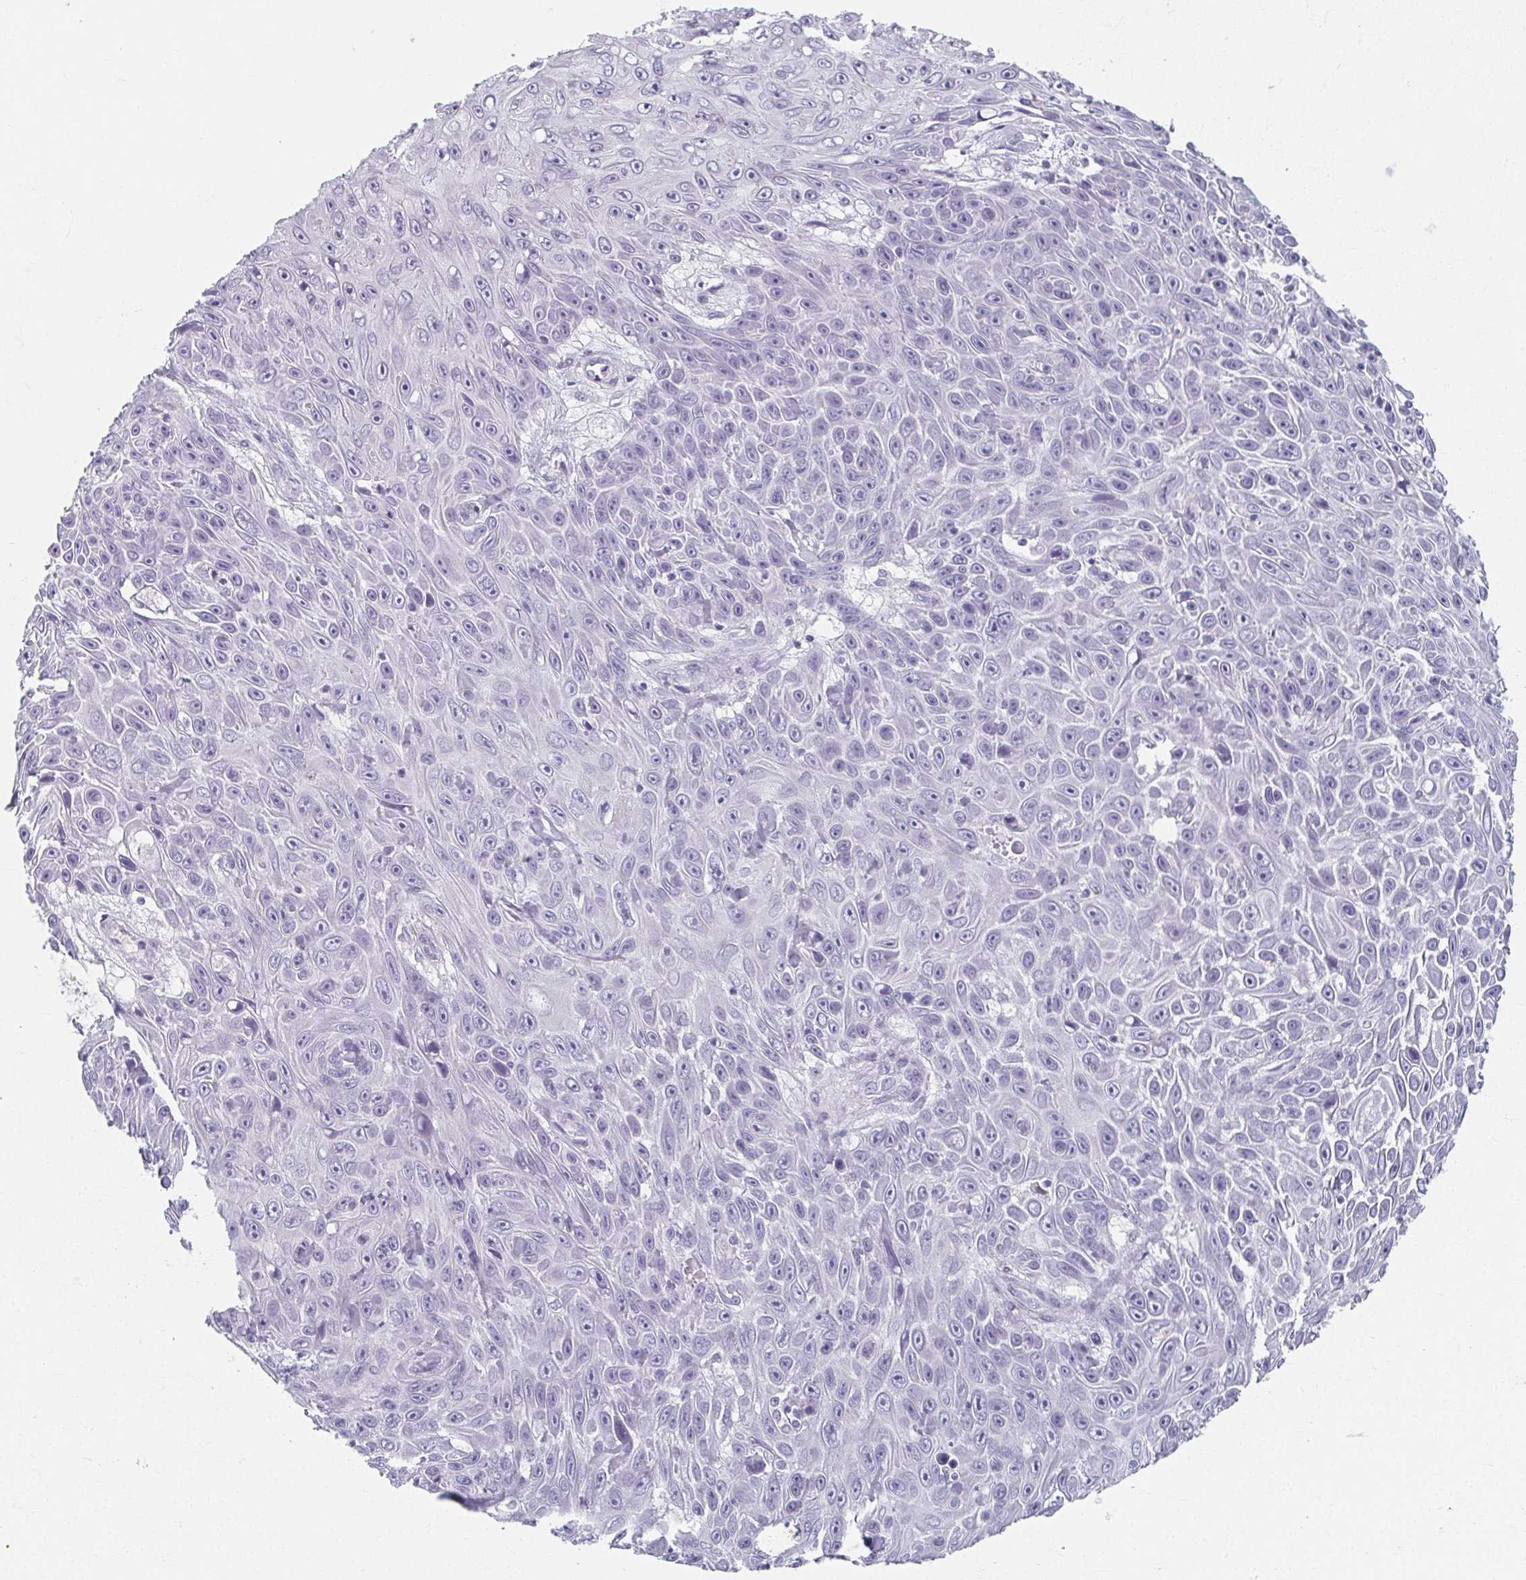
{"staining": {"intensity": "negative", "quantity": "none", "location": "none"}, "tissue": "skin cancer", "cell_type": "Tumor cells", "image_type": "cancer", "snomed": [{"axis": "morphology", "description": "Squamous cell carcinoma, NOS"}, {"axis": "topography", "description": "Skin"}], "caption": "Immunohistochemistry (IHC) of human skin cancer displays no expression in tumor cells. (DAB IHC, high magnification).", "gene": "CAMKV", "patient": {"sex": "male", "age": 82}}